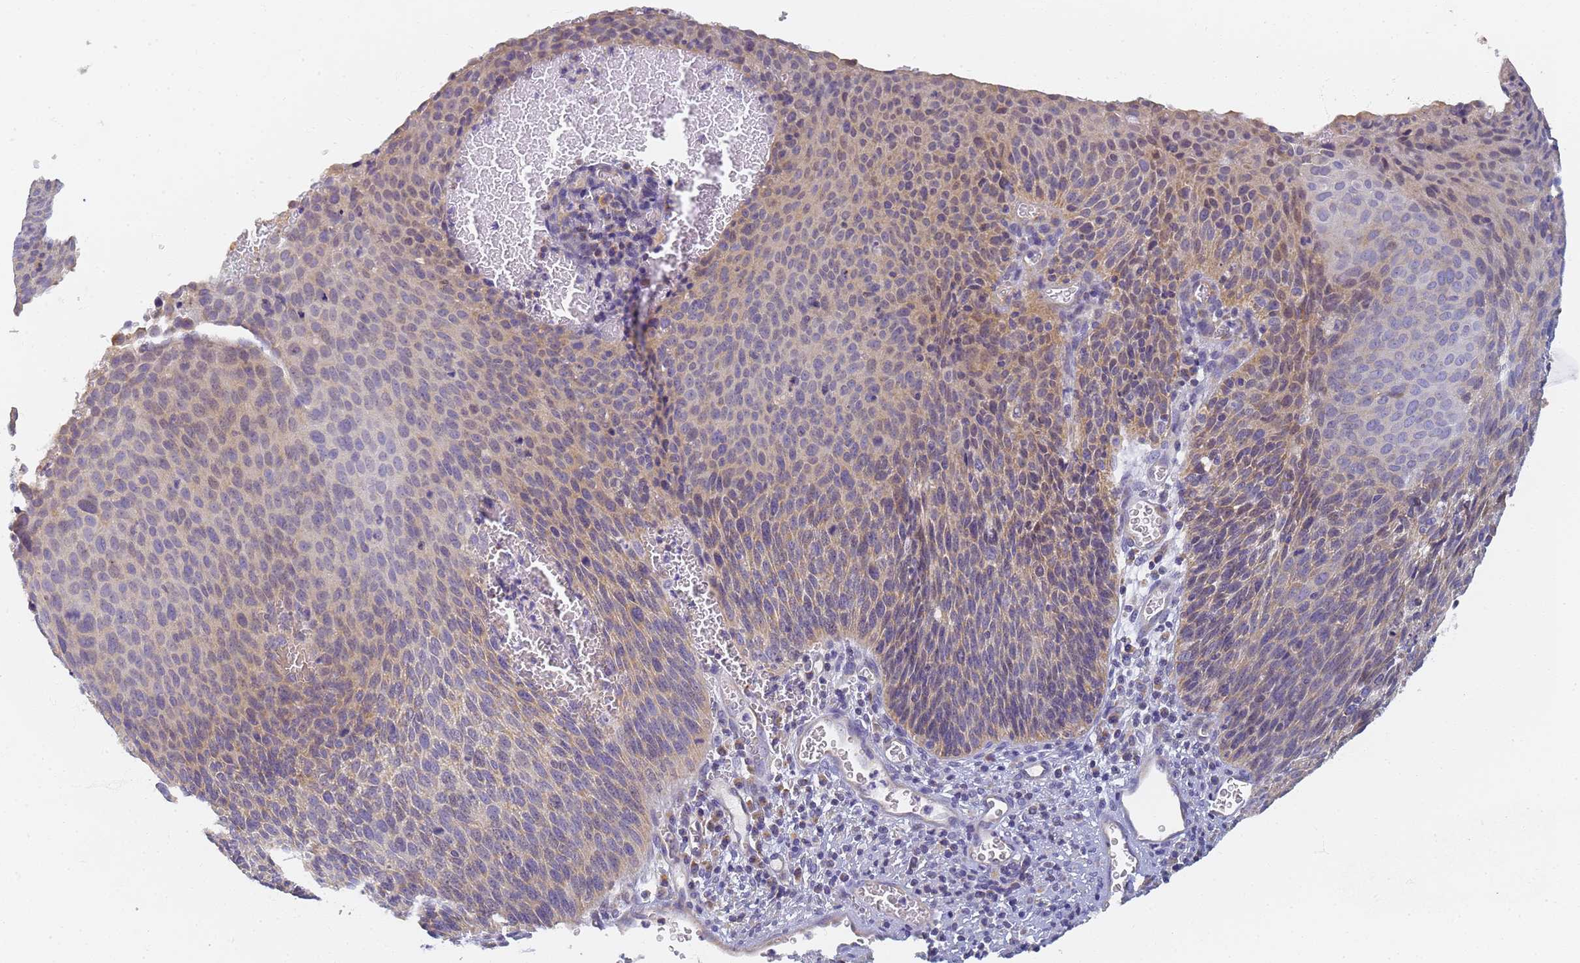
{"staining": {"intensity": "moderate", "quantity": "25%-75%", "location": "cytoplasmic/membranous"}, "tissue": "cervical cancer", "cell_type": "Tumor cells", "image_type": "cancer", "snomed": [{"axis": "morphology", "description": "Squamous cell carcinoma, NOS"}, {"axis": "topography", "description": "Cervix"}], "caption": "Protein staining of cervical cancer tissue reveals moderate cytoplasmic/membranous expression in approximately 25%-75% of tumor cells.", "gene": "UTP23", "patient": {"sex": "female", "age": 55}}